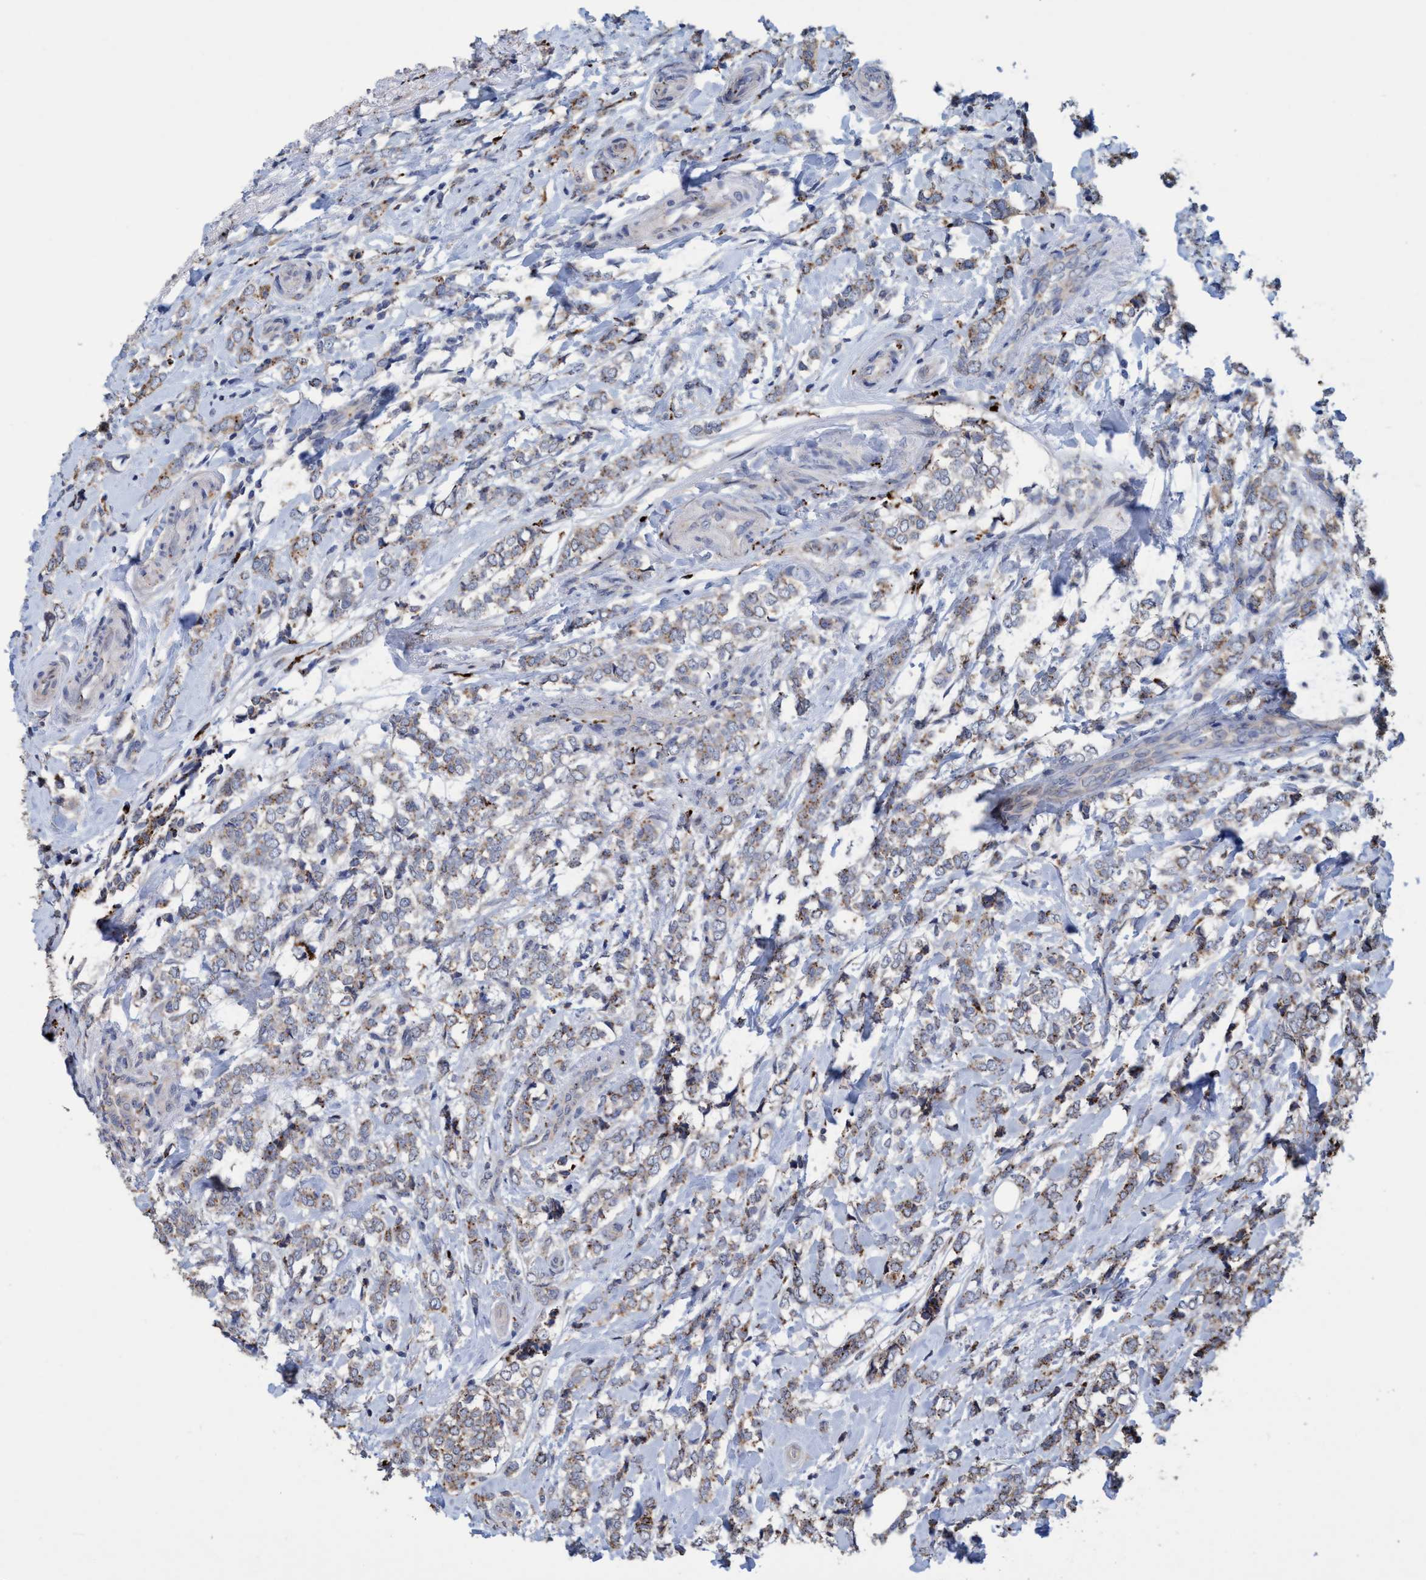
{"staining": {"intensity": "moderate", "quantity": ">75%", "location": "cytoplasmic/membranous"}, "tissue": "breast cancer", "cell_type": "Tumor cells", "image_type": "cancer", "snomed": [{"axis": "morphology", "description": "Normal tissue, NOS"}, {"axis": "morphology", "description": "Lobular carcinoma"}, {"axis": "topography", "description": "Breast"}], "caption": "About >75% of tumor cells in human breast cancer exhibit moderate cytoplasmic/membranous protein staining as visualized by brown immunohistochemical staining.", "gene": "BBS9", "patient": {"sex": "female", "age": 47}}